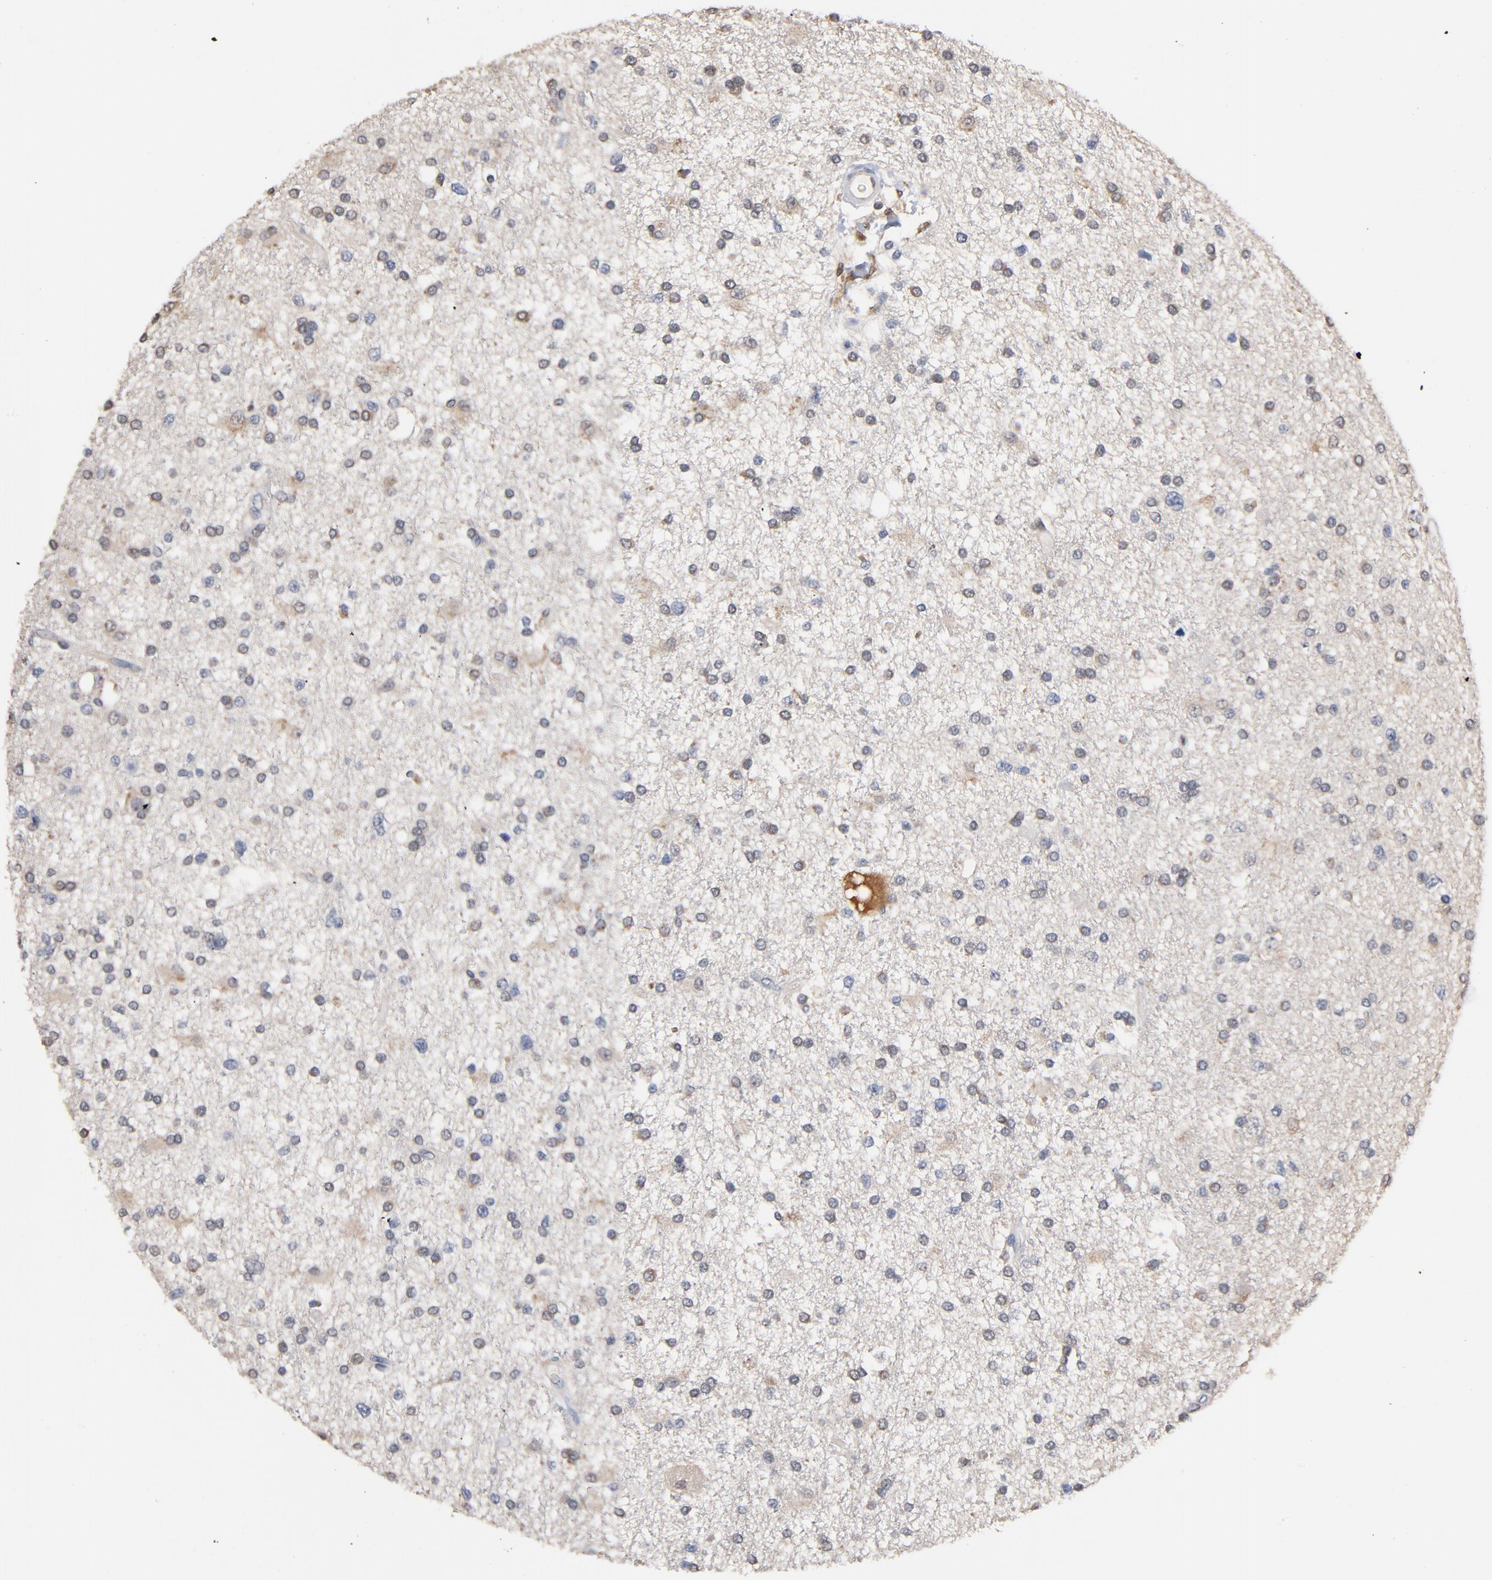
{"staining": {"intensity": "weak", "quantity": "<25%", "location": "cytoplasmic/membranous"}, "tissue": "glioma", "cell_type": "Tumor cells", "image_type": "cancer", "snomed": [{"axis": "morphology", "description": "Glioma, malignant, High grade"}, {"axis": "topography", "description": "Brain"}], "caption": "IHC histopathology image of glioma stained for a protein (brown), which exhibits no positivity in tumor cells.", "gene": "MIF", "patient": {"sex": "male", "age": 33}}